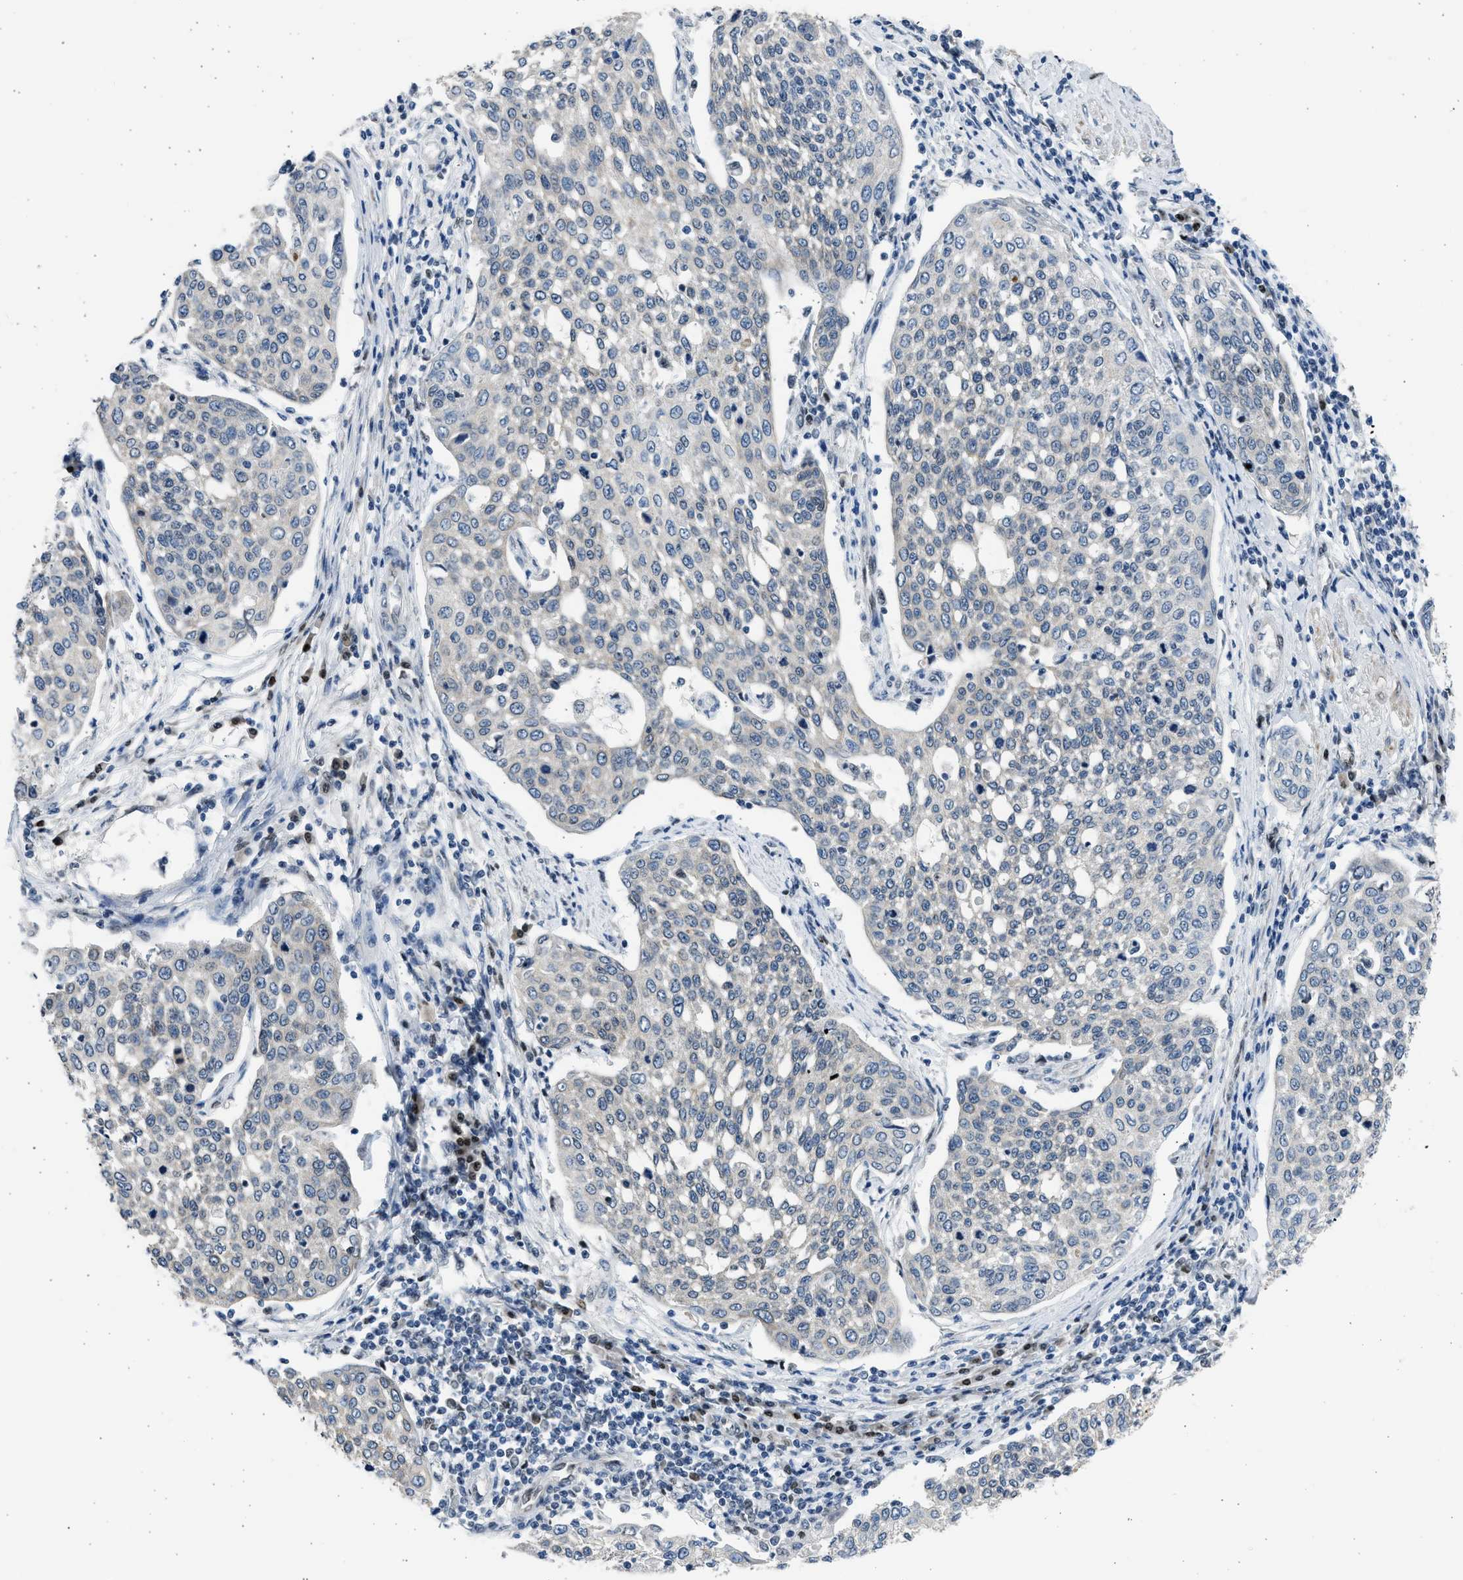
{"staining": {"intensity": "negative", "quantity": "none", "location": "none"}, "tissue": "cervical cancer", "cell_type": "Tumor cells", "image_type": "cancer", "snomed": [{"axis": "morphology", "description": "Squamous cell carcinoma, NOS"}, {"axis": "topography", "description": "Cervix"}], "caption": "Tumor cells are negative for protein expression in human cervical cancer.", "gene": "HMGN3", "patient": {"sex": "female", "age": 34}}